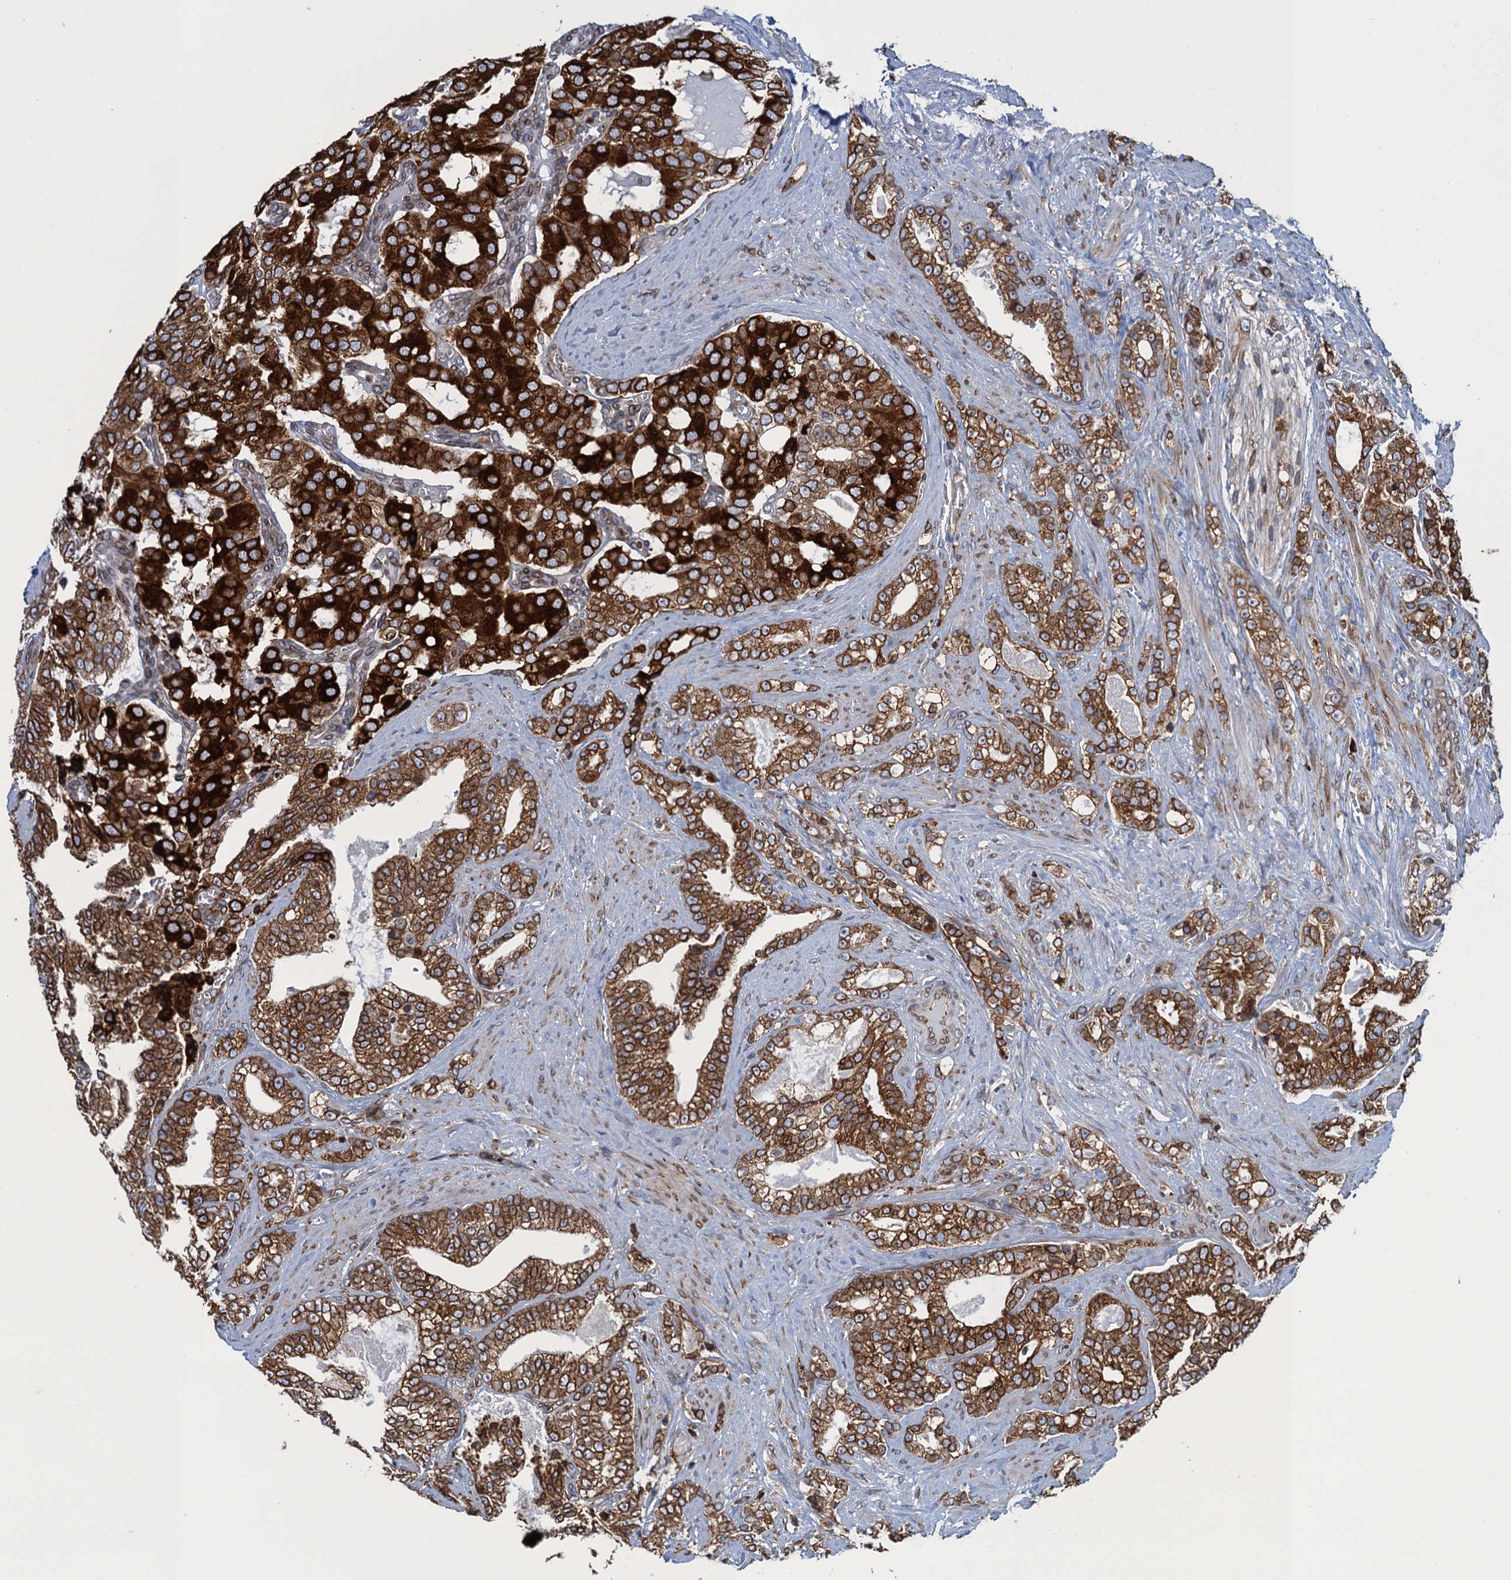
{"staining": {"intensity": "strong", "quantity": ">75%", "location": "cytoplasmic/membranous"}, "tissue": "prostate cancer", "cell_type": "Tumor cells", "image_type": "cancer", "snomed": [{"axis": "morphology", "description": "Adenocarcinoma, High grade"}, {"axis": "topography", "description": "Prostate and seminal vesicle, NOS"}], "caption": "Human high-grade adenocarcinoma (prostate) stained with a brown dye reveals strong cytoplasmic/membranous positive positivity in about >75% of tumor cells.", "gene": "TMEM205", "patient": {"sex": "male", "age": 67}}